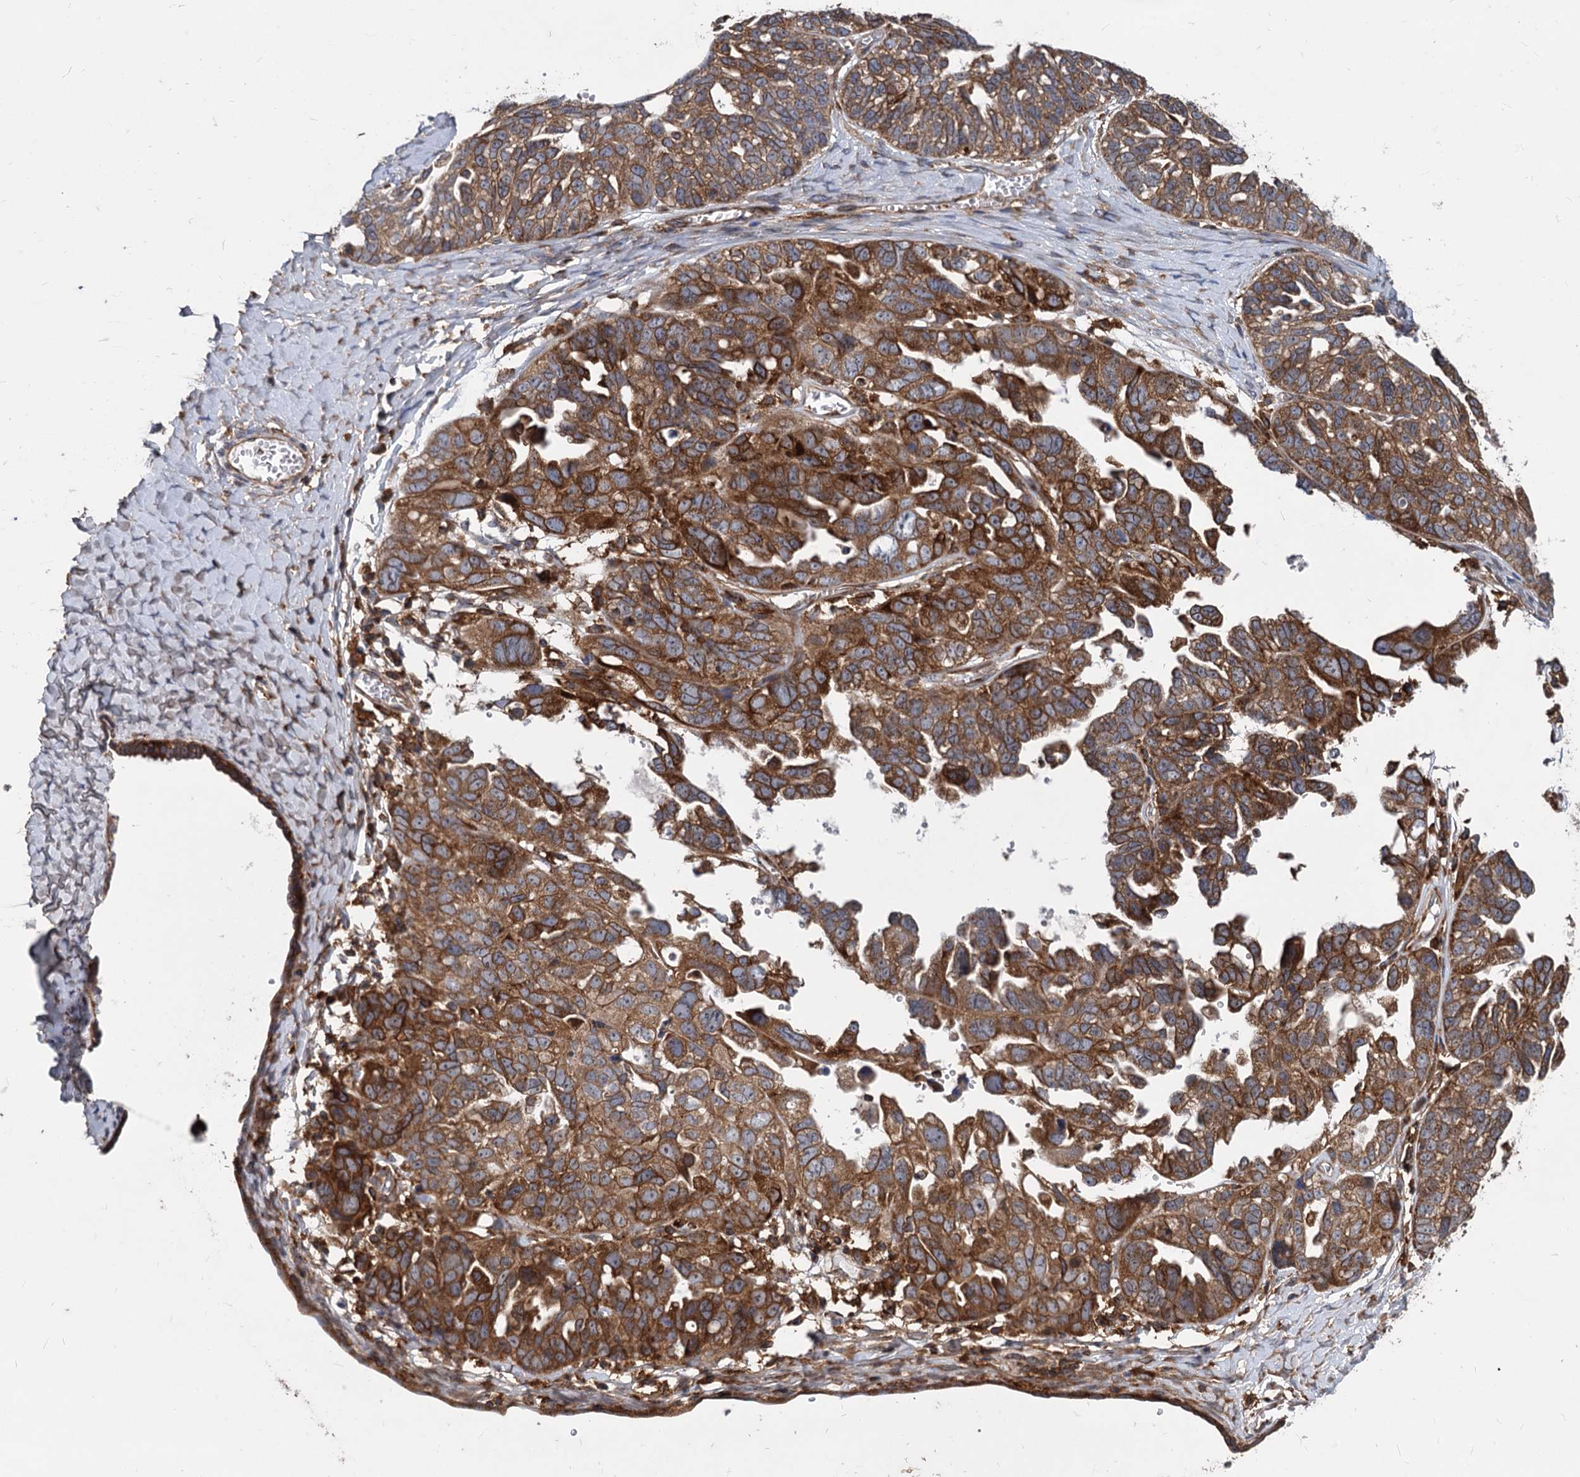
{"staining": {"intensity": "strong", "quantity": ">75%", "location": "cytoplasmic/membranous"}, "tissue": "ovarian cancer", "cell_type": "Tumor cells", "image_type": "cancer", "snomed": [{"axis": "morphology", "description": "Cystadenocarcinoma, serous, NOS"}, {"axis": "topography", "description": "Ovary"}], "caption": "The histopathology image displays staining of ovarian cancer, revealing strong cytoplasmic/membranous protein positivity (brown color) within tumor cells. (DAB IHC, brown staining for protein, blue staining for nuclei).", "gene": "STIM1", "patient": {"sex": "female", "age": 79}}